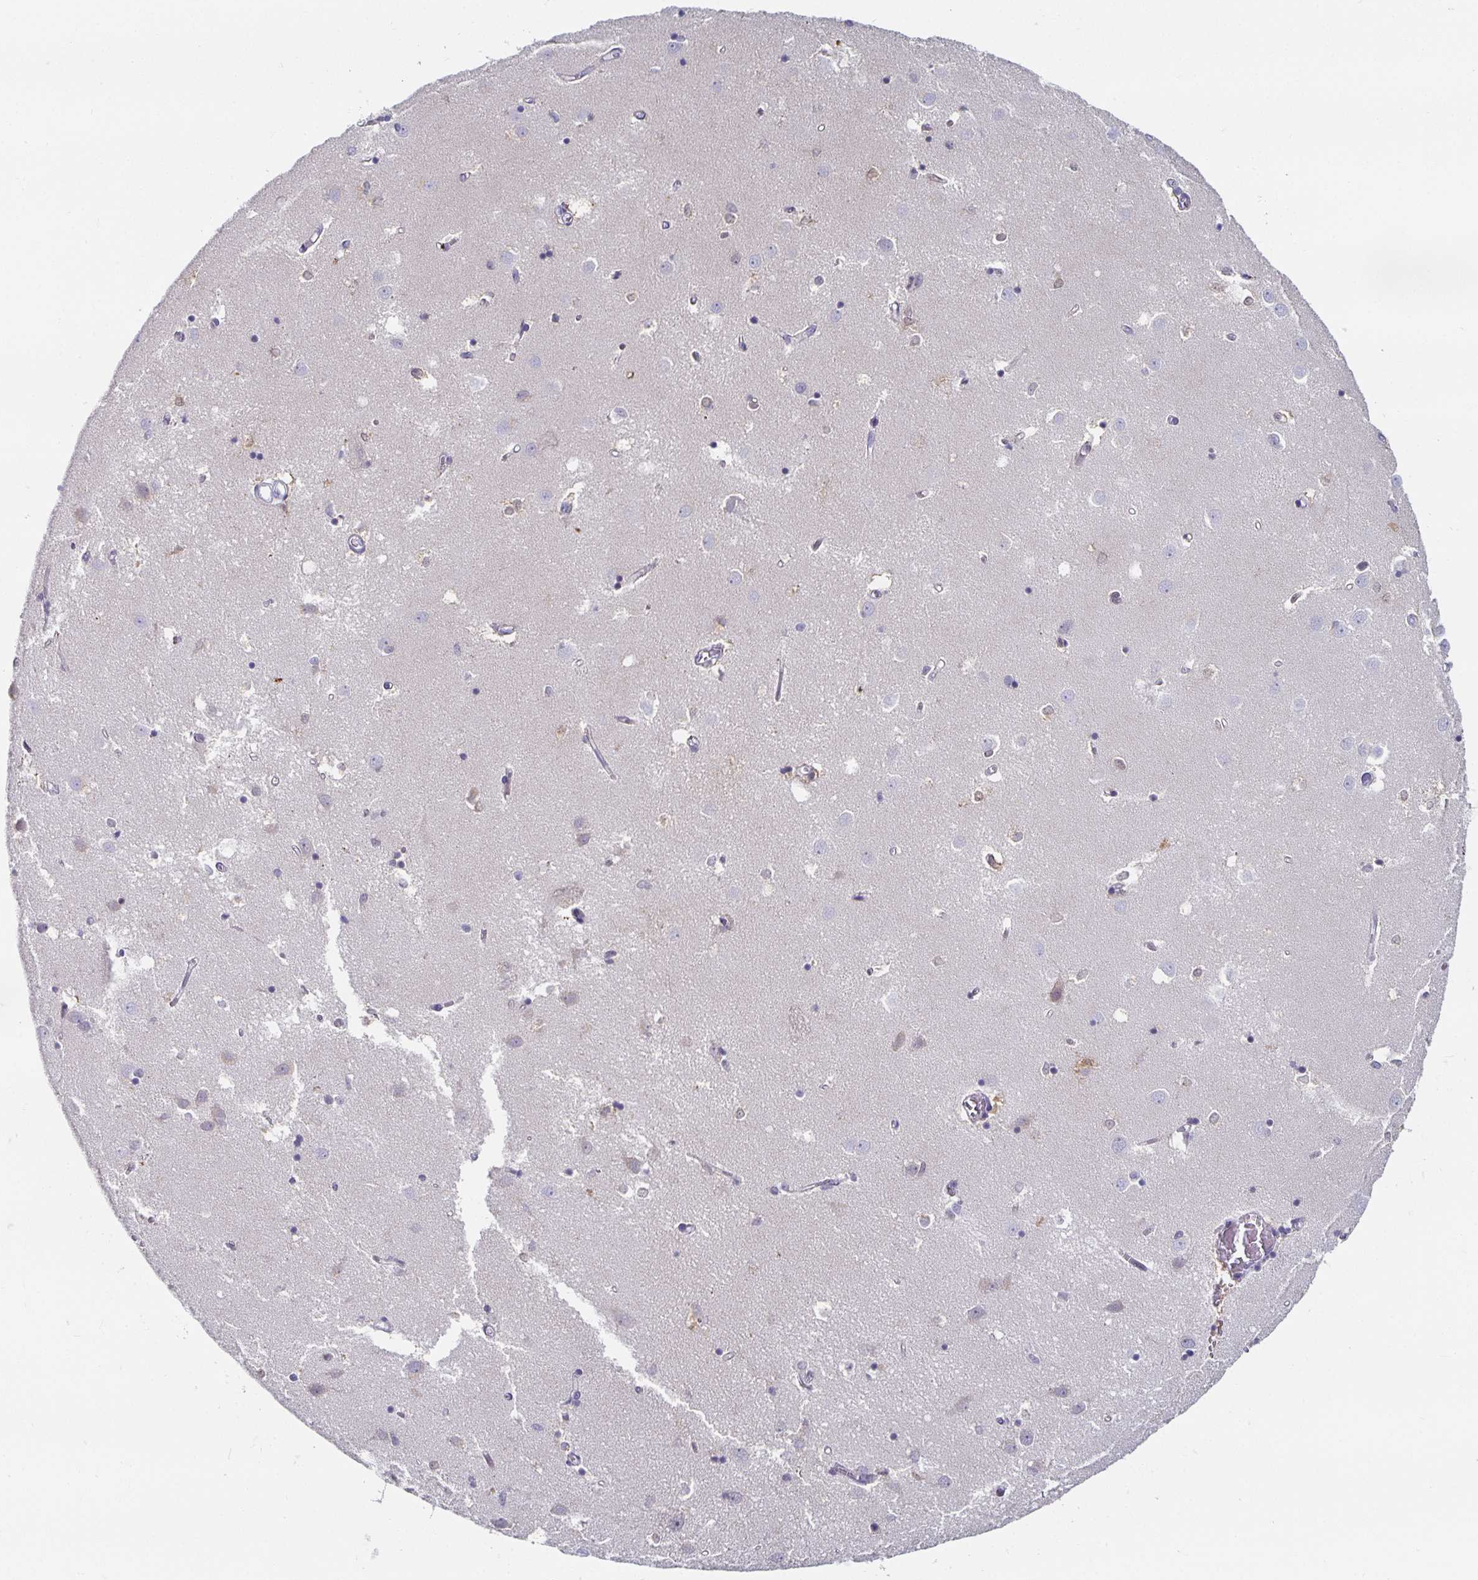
{"staining": {"intensity": "negative", "quantity": "none", "location": "none"}, "tissue": "caudate", "cell_type": "Glial cells", "image_type": "normal", "snomed": [{"axis": "morphology", "description": "Normal tissue, NOS"}, {"axis": "topography", "description": "Lateral ventricle wall"}], "caption": "High power microscopy histopathology image of an immunohistochemistry (IHC) image of unremarkable caudate, revealing no significant staining in glial cells.", "gene": "CHGA", "patient": {"sex": "male", "age": 54}}